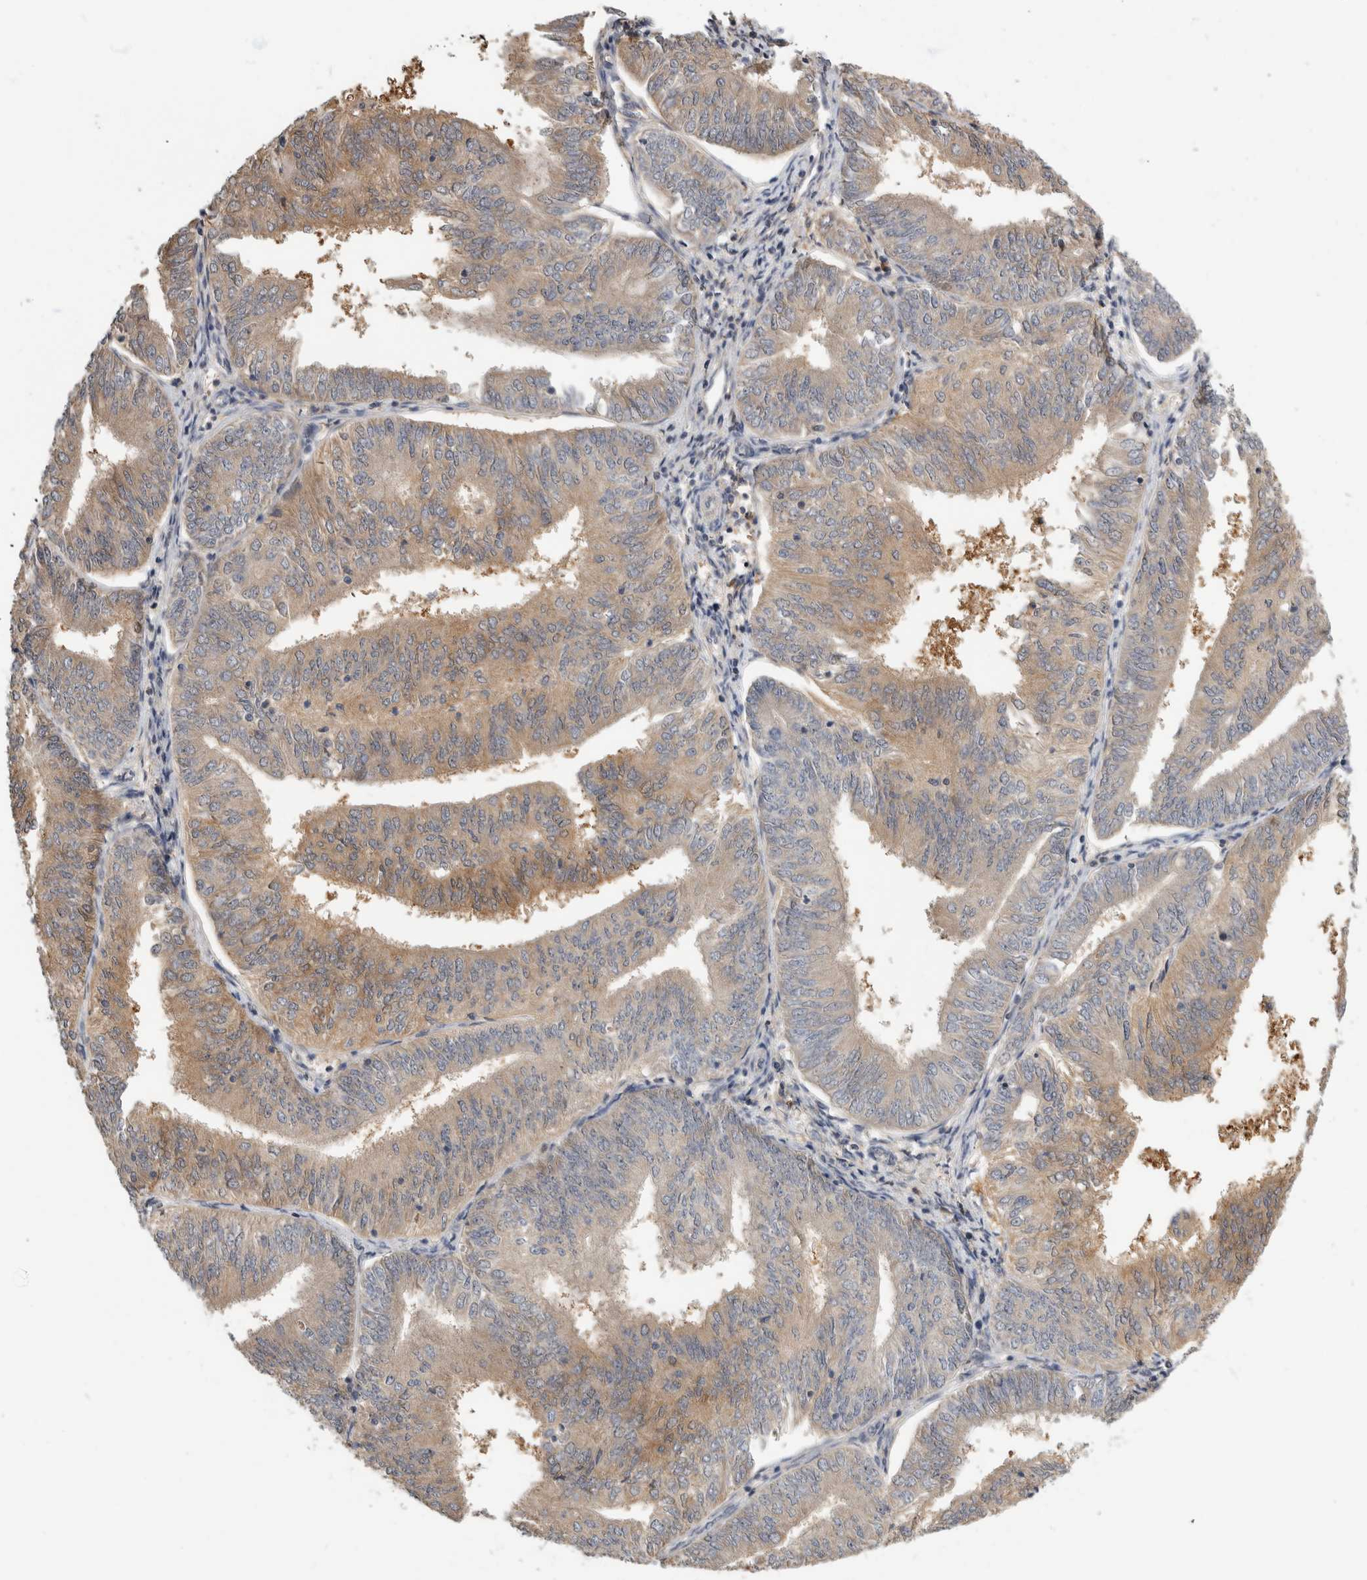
{"staining": {"intensity": "moderate", "quantity": "25%-75%", "location": "cytoplasmic/membranous"}, "tissue": "endometrial cancer", "cell_type": "Tumor cells", "image_type": "cancer", "snomed": [{"axis": "morphology", "description": "Adenocarcinoma, NOS"}, {"axis": "topography", "description": "Endometrium"}], "caption": "Tumor cells demonstrate medium levels of moderate cytoplasmic/membranous expression in about 25%-75% of cells in adenocarcinoma (endometrial).", "gene": "PGM1", "patient": {"sex": "female", "age": 58}}